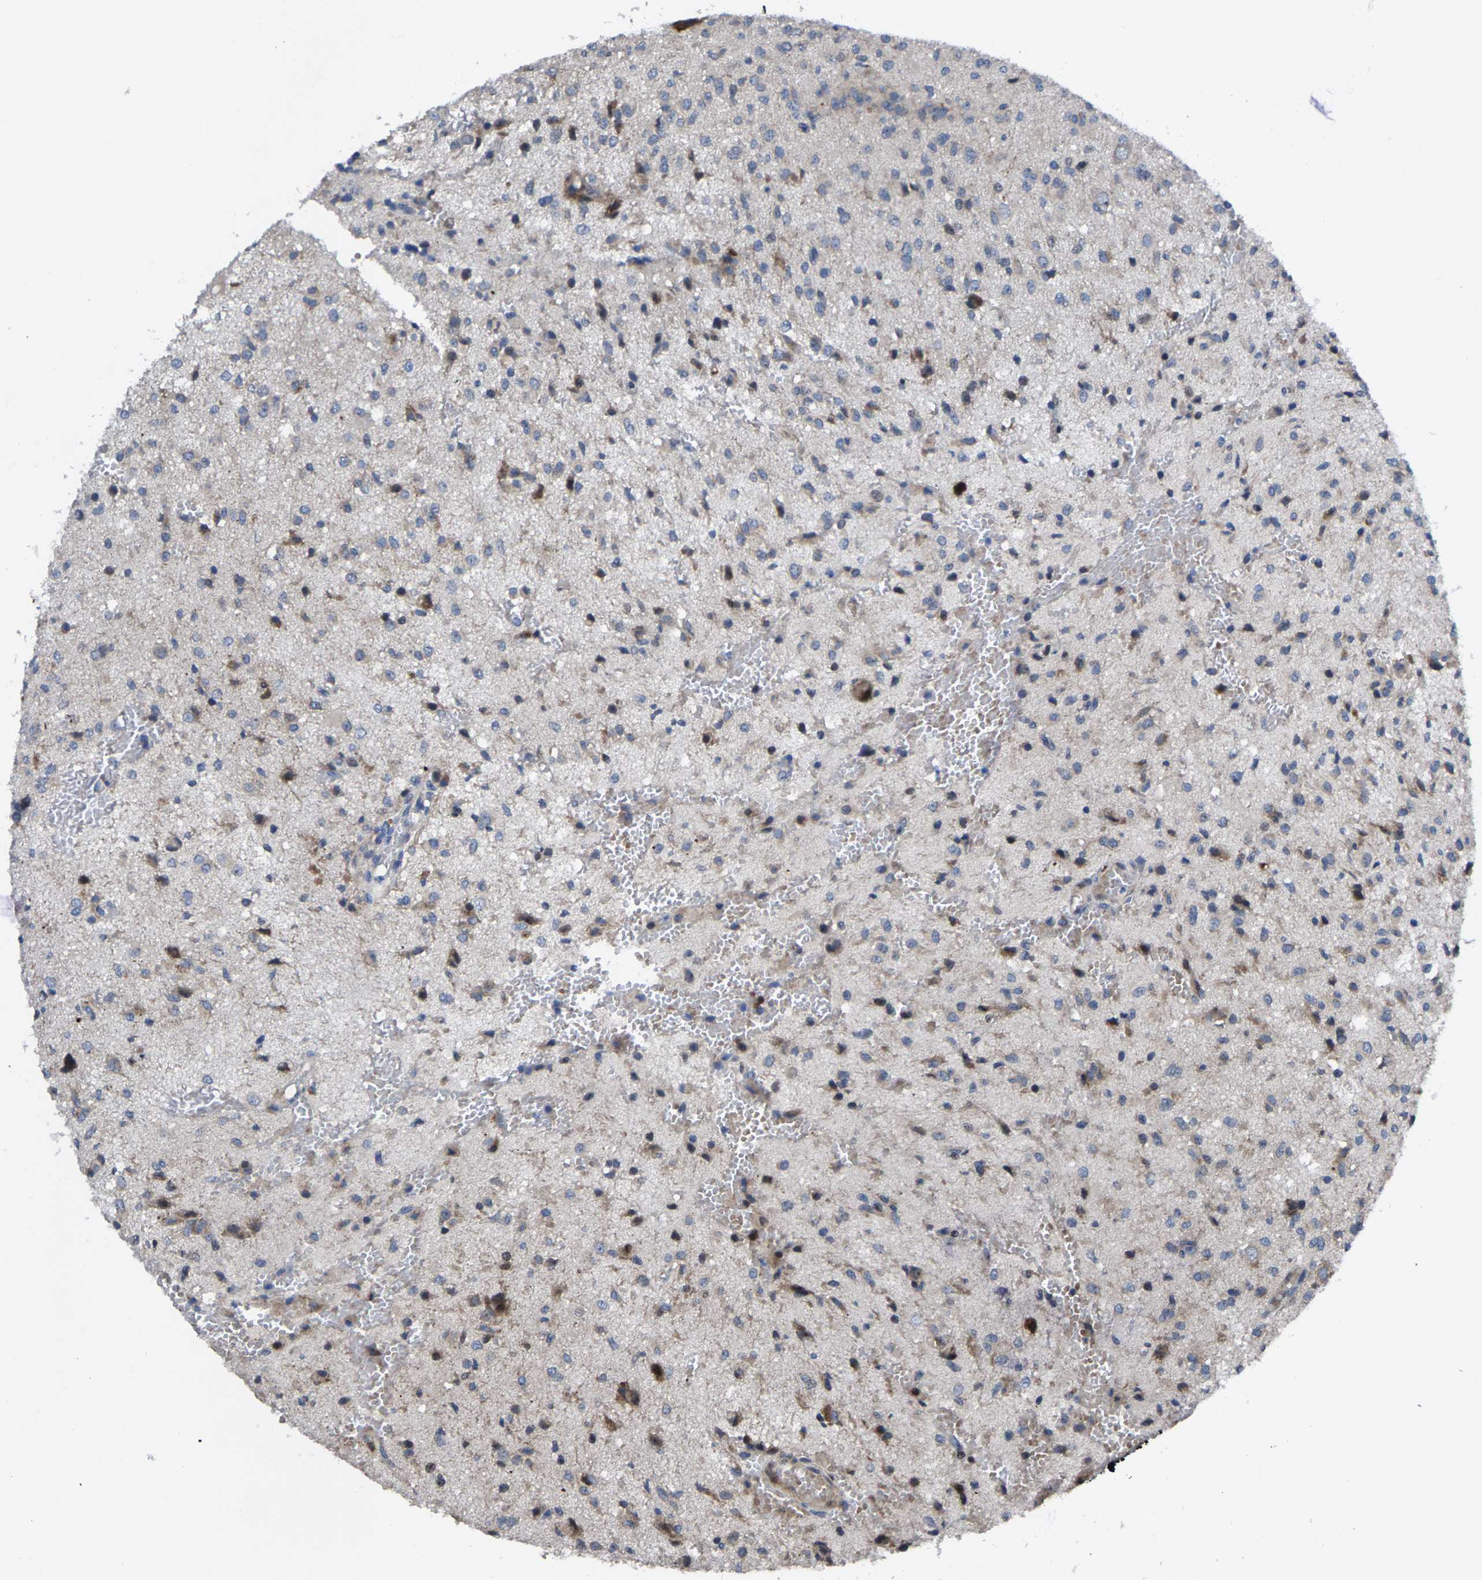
{"staining": {"intensity": "weak", "quantity": "<25%", "location": "cytoplasmic/membranous"}, "tissue": "glioma", "cell_type": "Tumor cells", "image_type": "cancer", "snomed": [{"axis": "morphology", "description": "Glioma, malignant, High grade"}, {"axis": "topography", "description": "Brain"}], "caption": "A high-resolution photomicrograph shows IHC staining of malignant glioma (high-grade), which exhibits no significant positivity in tumor cells. (DAB (3,3'-diaminobenzidine) immunohistochemistry (IHC) visualized using brightfield microscopy, high magnification).", "gene": "HAUS6", "patient": {"sex": "female", "age": 59}}